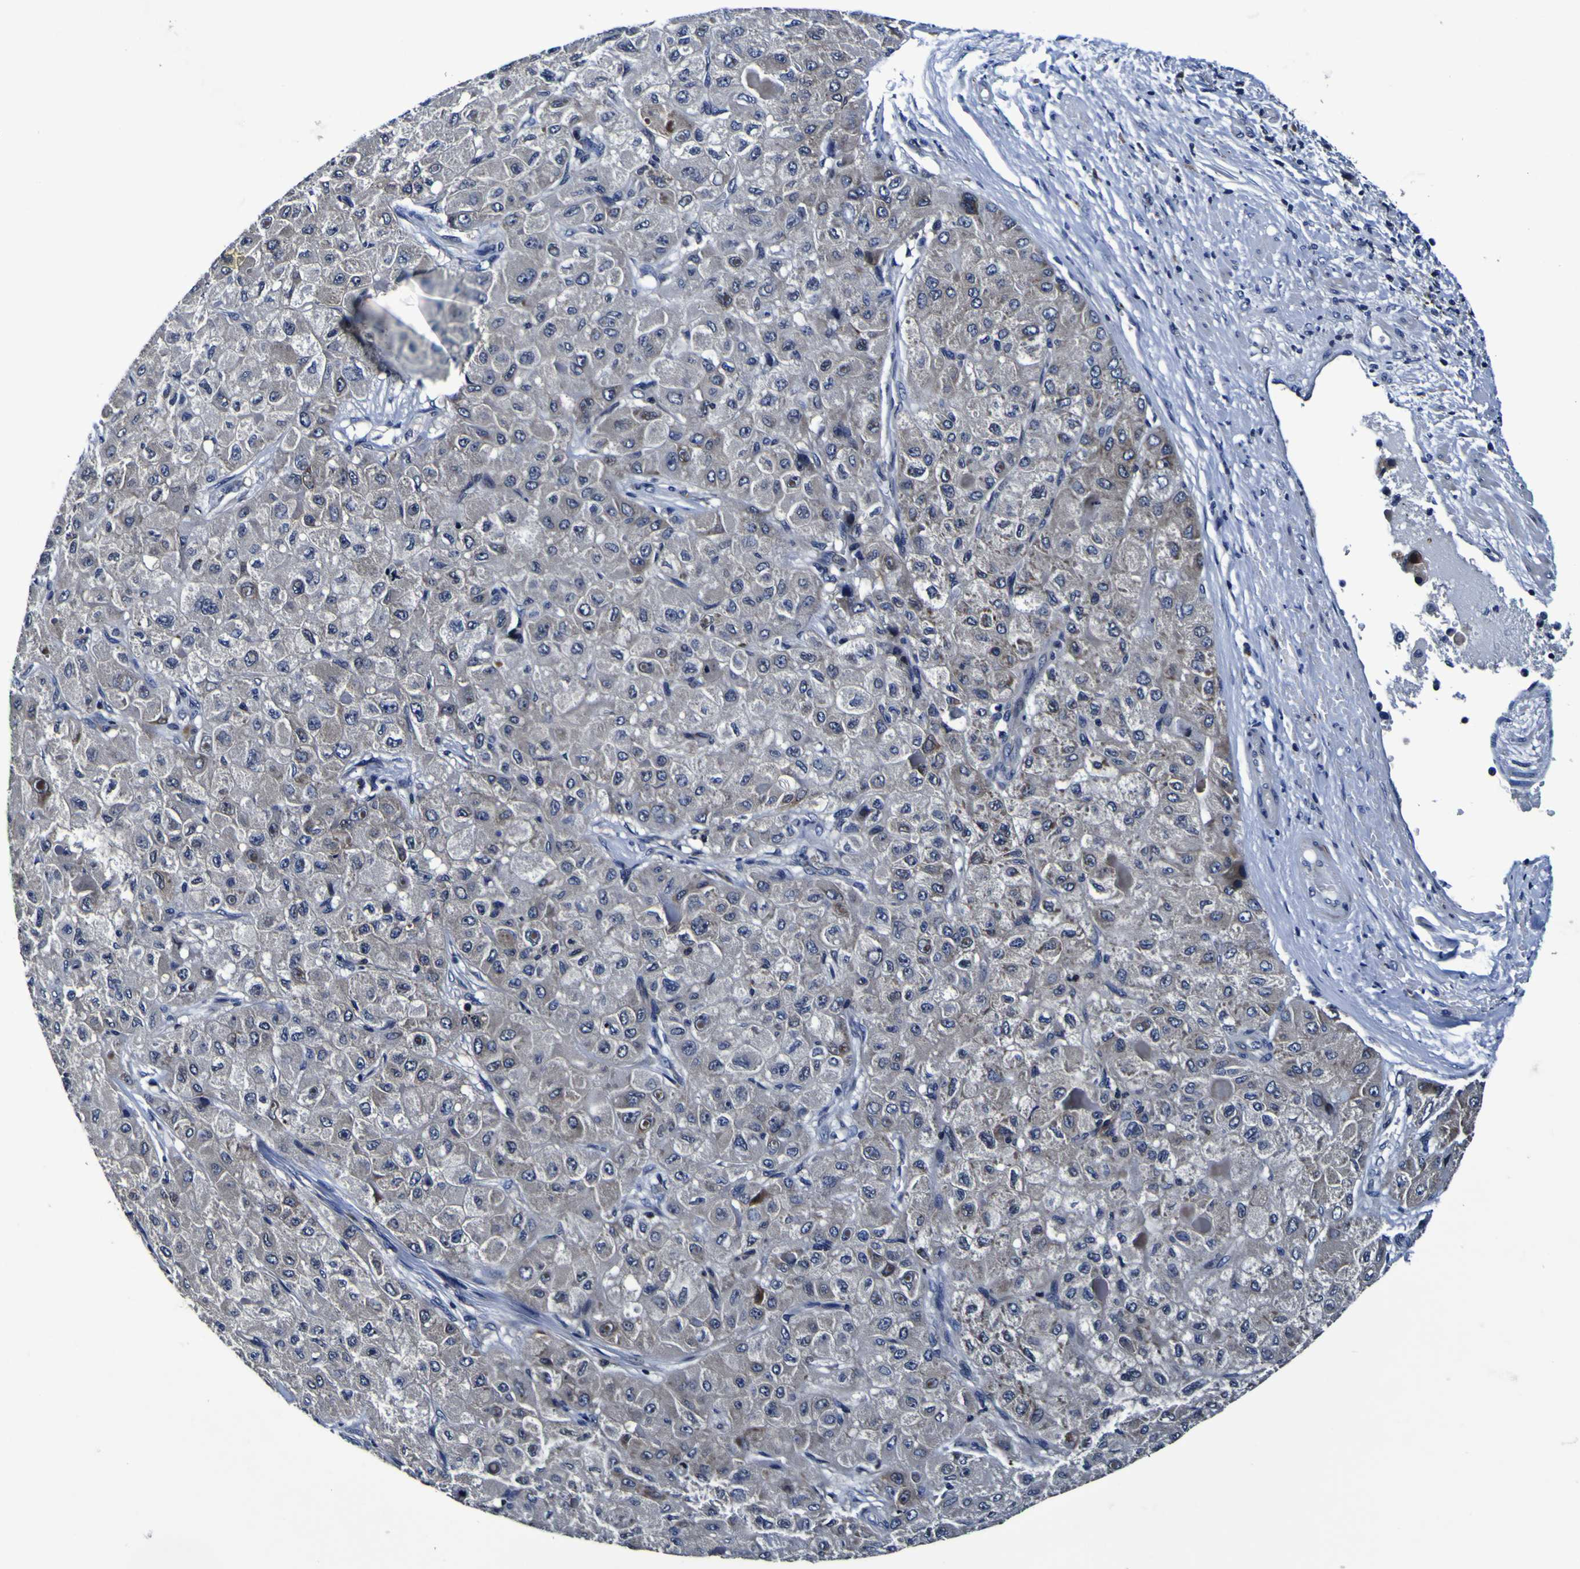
{"staining": {"intensity": "negative", "quantity": "none", "location": "none"}, "tissue": "liver cancer", "cell_type": "Tumor cells", "image_type": "cancer", "snomed": [{"axis": "morphology", "description": "Carcinoma, Hepatocellular, NOS"}, {"axis": "topography", "description": "Liver"}], "caption": "A high-resolution histopathology image shows immunohistochemistry staining of liver hepatocellular carcinoma, which shows no significant positivity in tumor cells.", "gene": "SORCS1", "patient": {"sex": "male", "age": 80}}